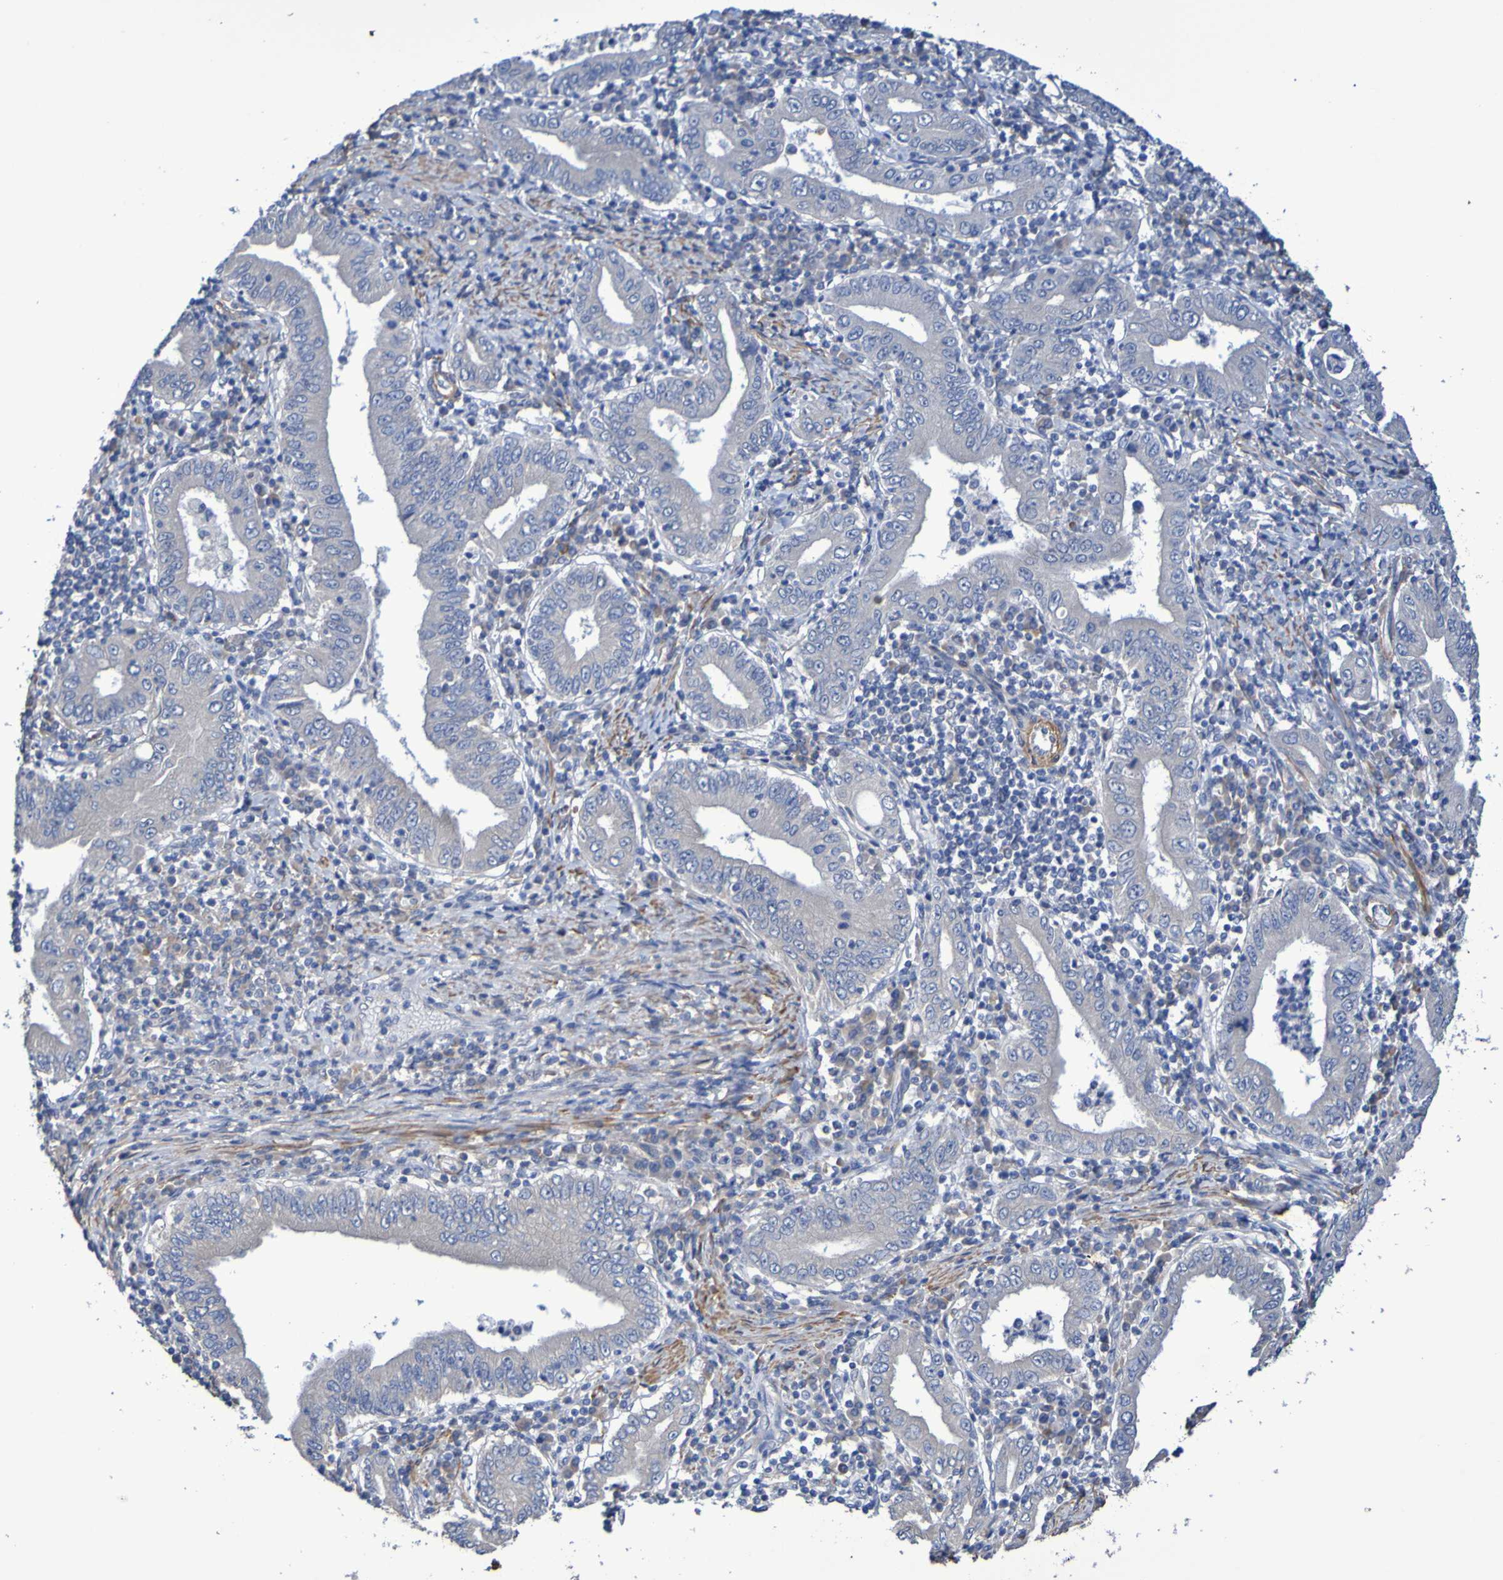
{"staining": {"intensity": "negative", "quantity": "none", "location": "none"}, "tissue": "stomach cancer", "cell_type": "Tumor cells", "image_type": "cancer", "snomed": [{"axis": "morphology", "description": "Normal tissue, NOS"}, {"axis": "morphology", "description": "Adenocarcinoma, NOS"}, {"axis": "topography", "description": "Esophagus"}, {"axis": "topography", "description": "Stomach, upper"}, {"axis": "topography", "description": "Peripheral nerve tissue"}], "caption": "Human adenocarcinoma (stomach) stained for a protein using immunohistochemistry displays no expression in tumor cells.", "gene": "SRPRB", "patient": {"sex": "male", "age": 62}}